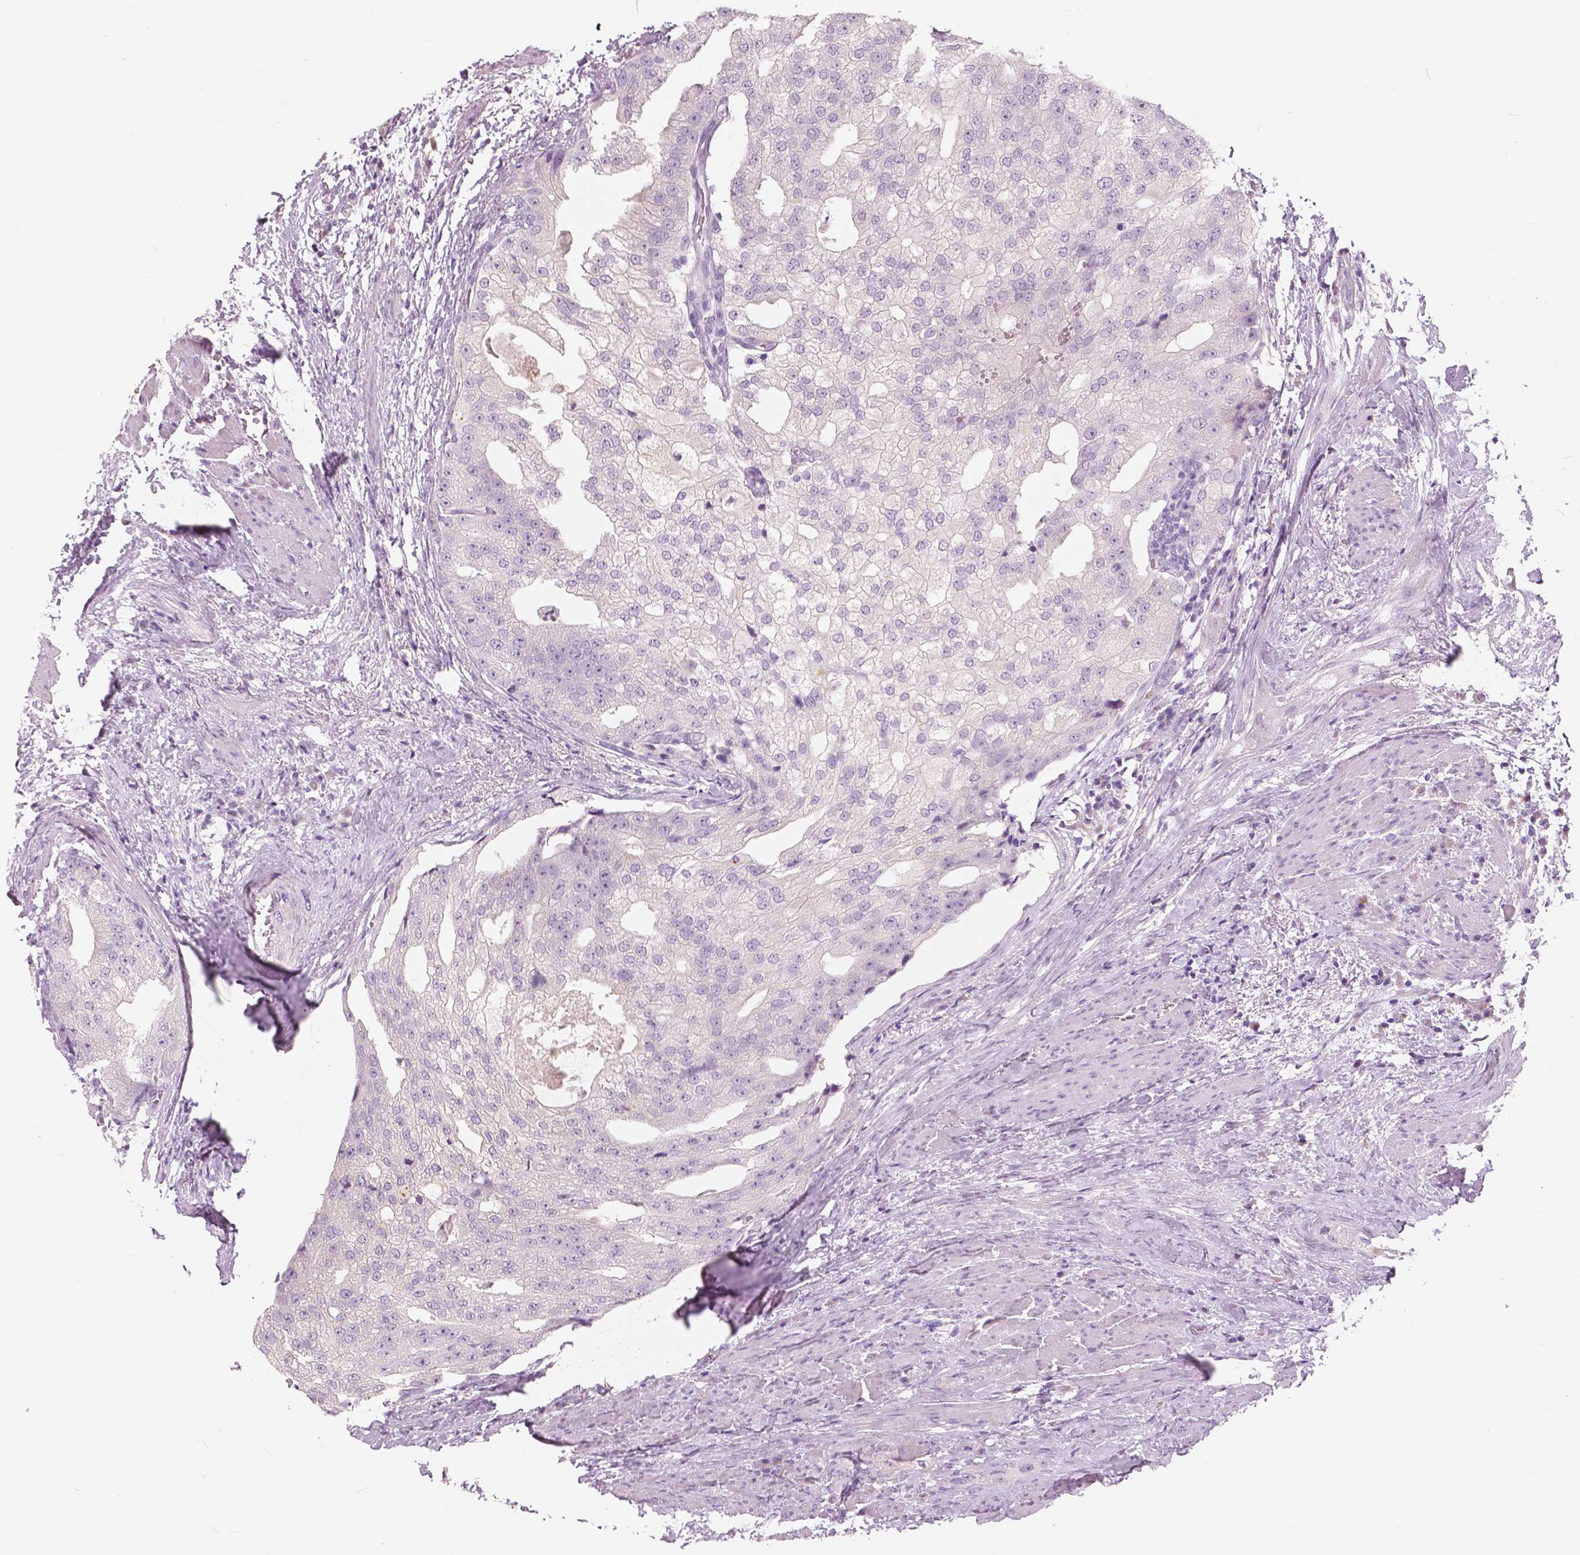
{"staining": {"intensity": "negative", "quantity": "none", "location": "none"}, "tissue": "prostate cancer", "cell_type": "Tumor cells", "image_type": "cancer", "snomed": [{"axis": "morphology", "description": "Adenocarcinoma, High grade"}, {"axis": "topography", "description": "Prostate"}], "caption": "Protein analysis of prostate adenocarcinoma (high-grade) exhibits no significant expression in tumor cells.", "gene": "A4GNT", "patient": {"sex": "male", "age": 70}}